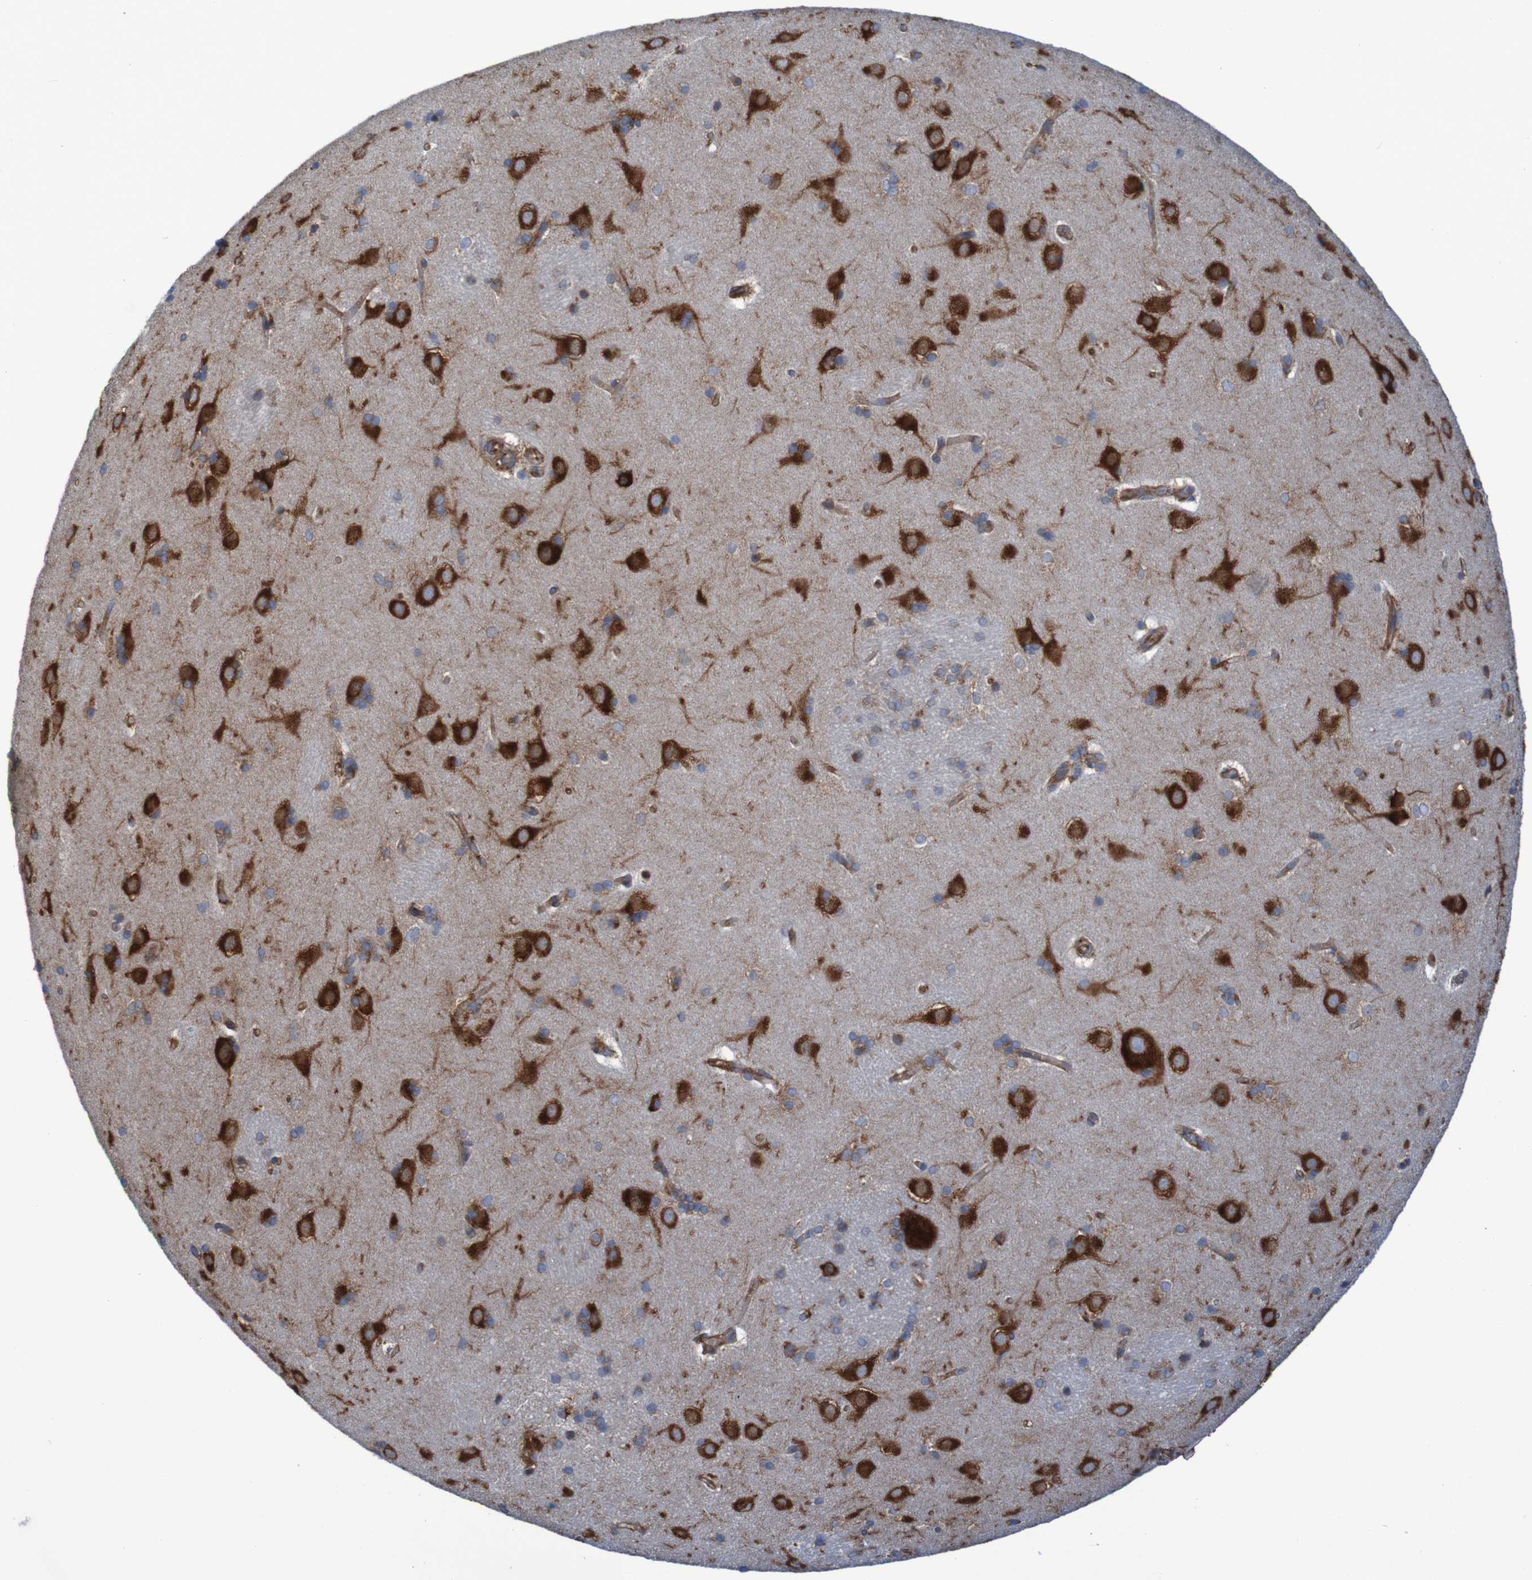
{"staining": {"intensity": "moderate", "quantity": ">75%", "location": "cytoplasmic/membranous"}, "tissue": "caudate", "cell_type": "Glial cells", "image_type": "normal", "snomed": [{"axis": "morphology", "description": "Normal tissue, NOS"}, {"axis": "topography", "description": "Lateral ventricle wall"}], "caption": "Normal caudate shows moderate cytoplasmic/membranous positivity in about >75% of glial cells.", "gene": "RPL10", "patient": {"sex": "female", "age": 19}}